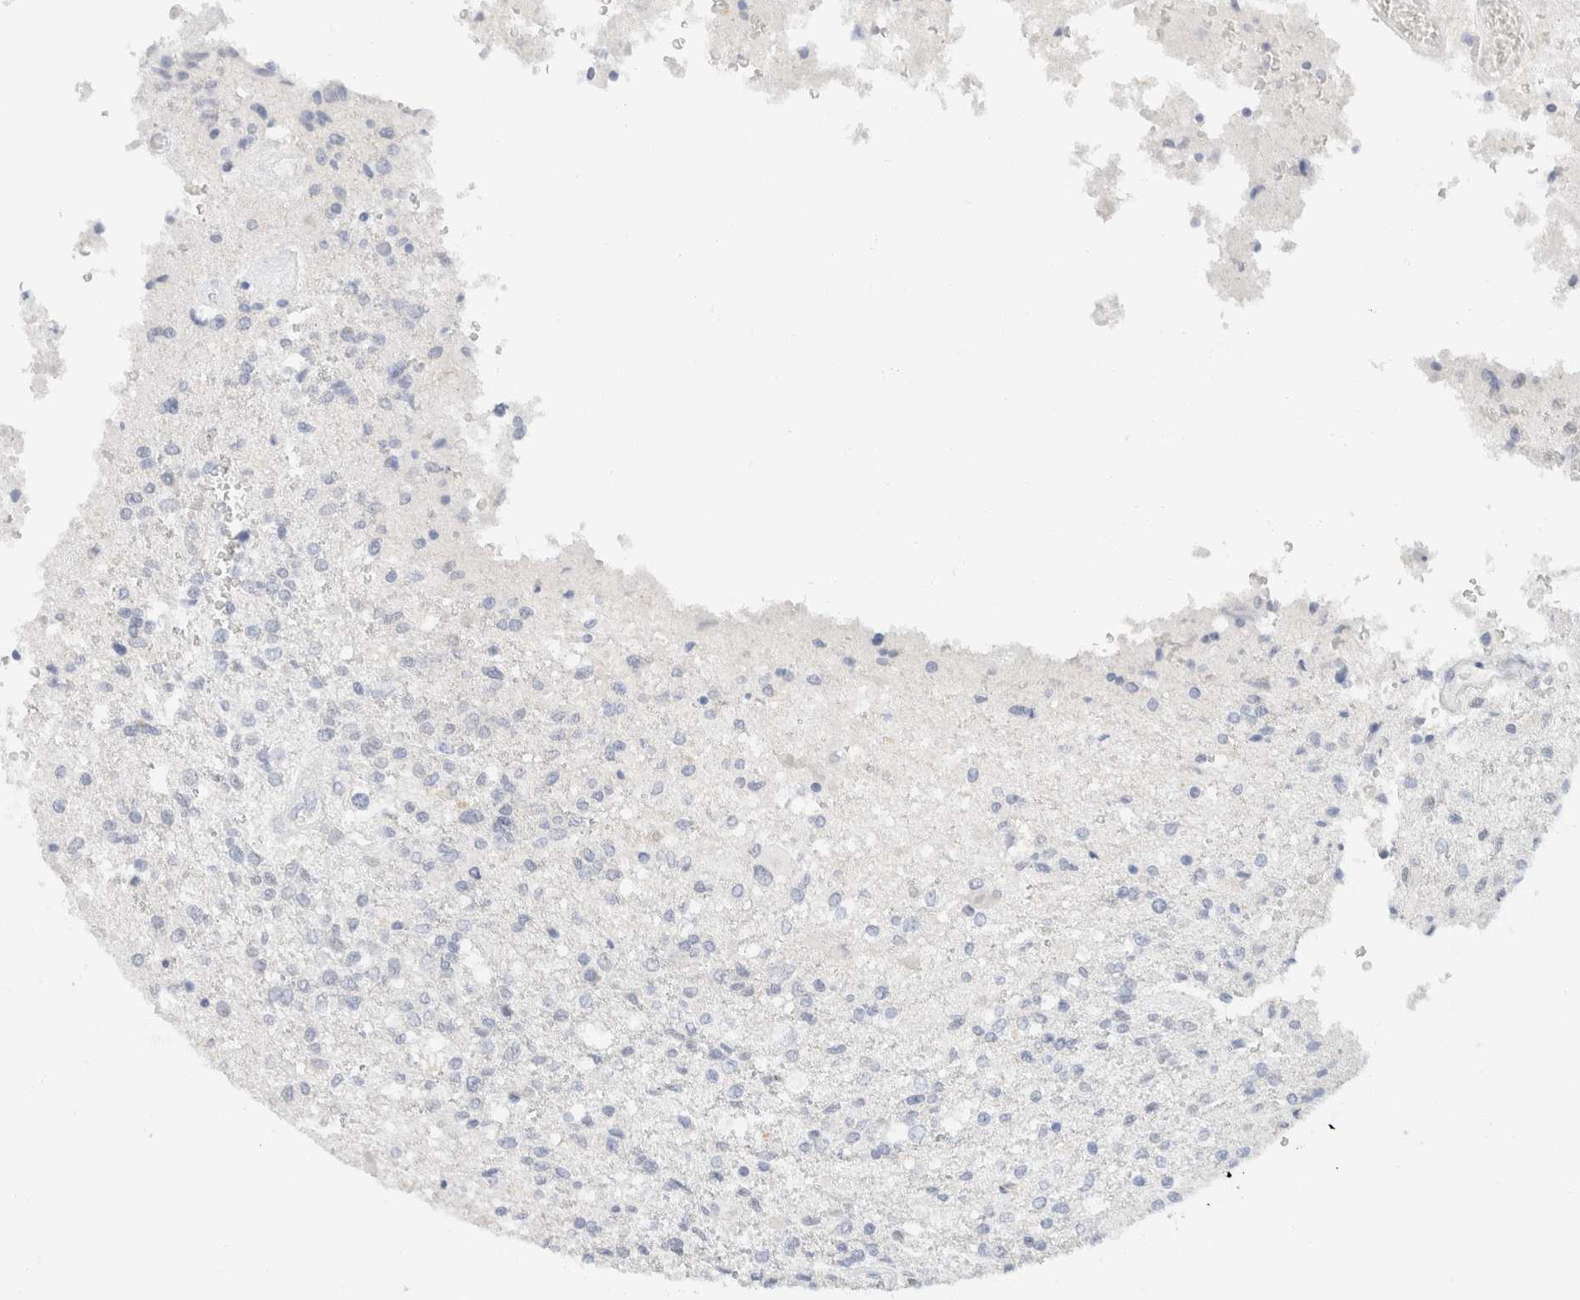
{"staining": {"intensity": "negative", "quantity": "none", "location": "none"}, "tissue": "glioma", "cell_type": "Tumor cells", "image_type": "cancer", "snomed": [{"axis": "morphology", "description": "Normal tissue, NOS"}, {"axis": "morphology", "description": "Glioma, malignant, High grade"}, {"axis": "topography", "description": "Cerebral cortex"}], "caption": "This is an immunohistochemistry micrograph of malignant glioma (high-grade). There is no staining in tumor cells.", "gene": "KRT20", "patient": {"sex": "male", "age": 77}}